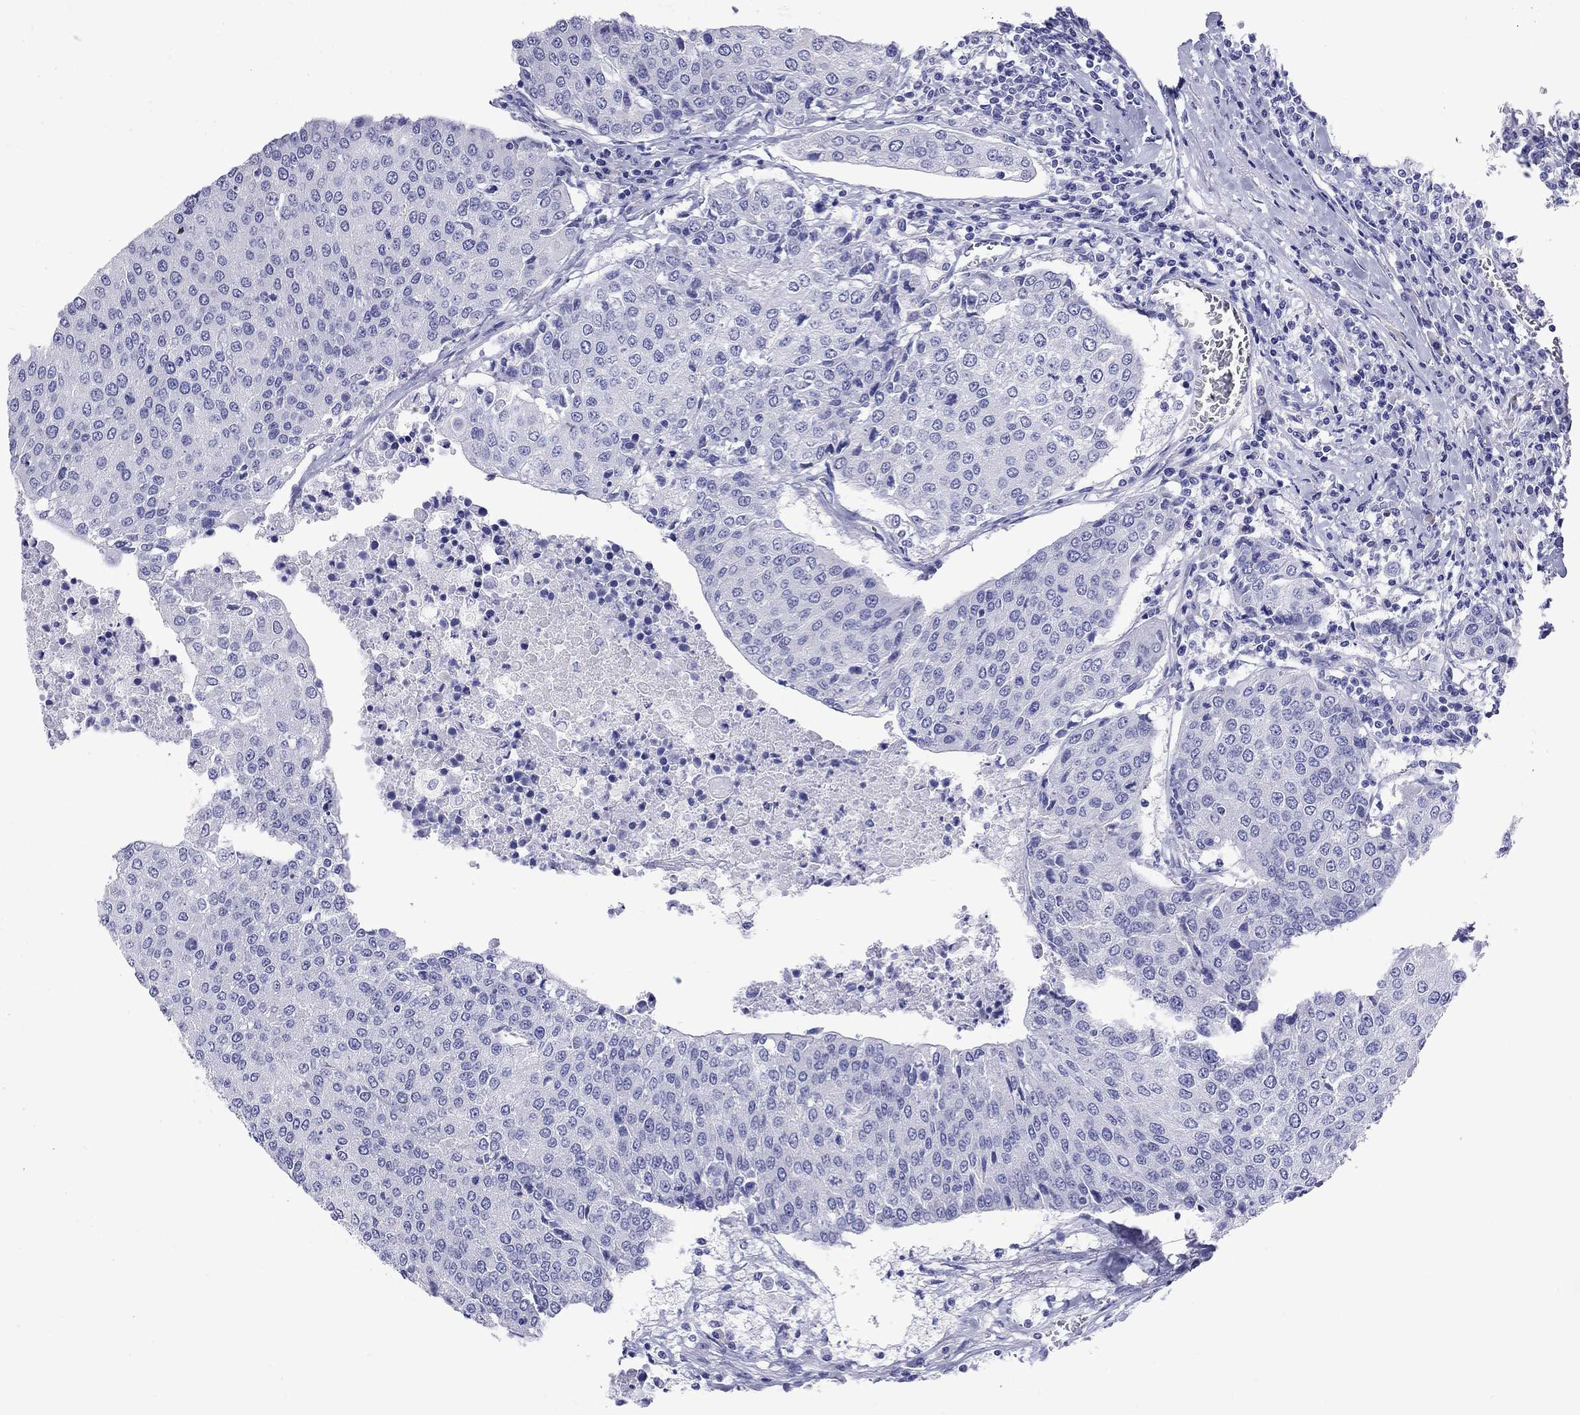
{"staining": {"intensity": "negative", "quantity": "none", "location": "none"}, "tissue": "urothelial cancer", "cell_type": "Tumor cells", "image_type": "cancer", "snomed": [{"axis": "morphology", "description": "Urothelial carcinoma, High grade"}, {"axis": "topography", "description": "Urinary bladder"}], "caption": "This is an immunohistochemistry photomicrograph of urothelial carcinoma (high-grade). There is no staining in tumor cells.", "gene": "KIAA2012", "patient": {"sex": "female", "age": 85}}